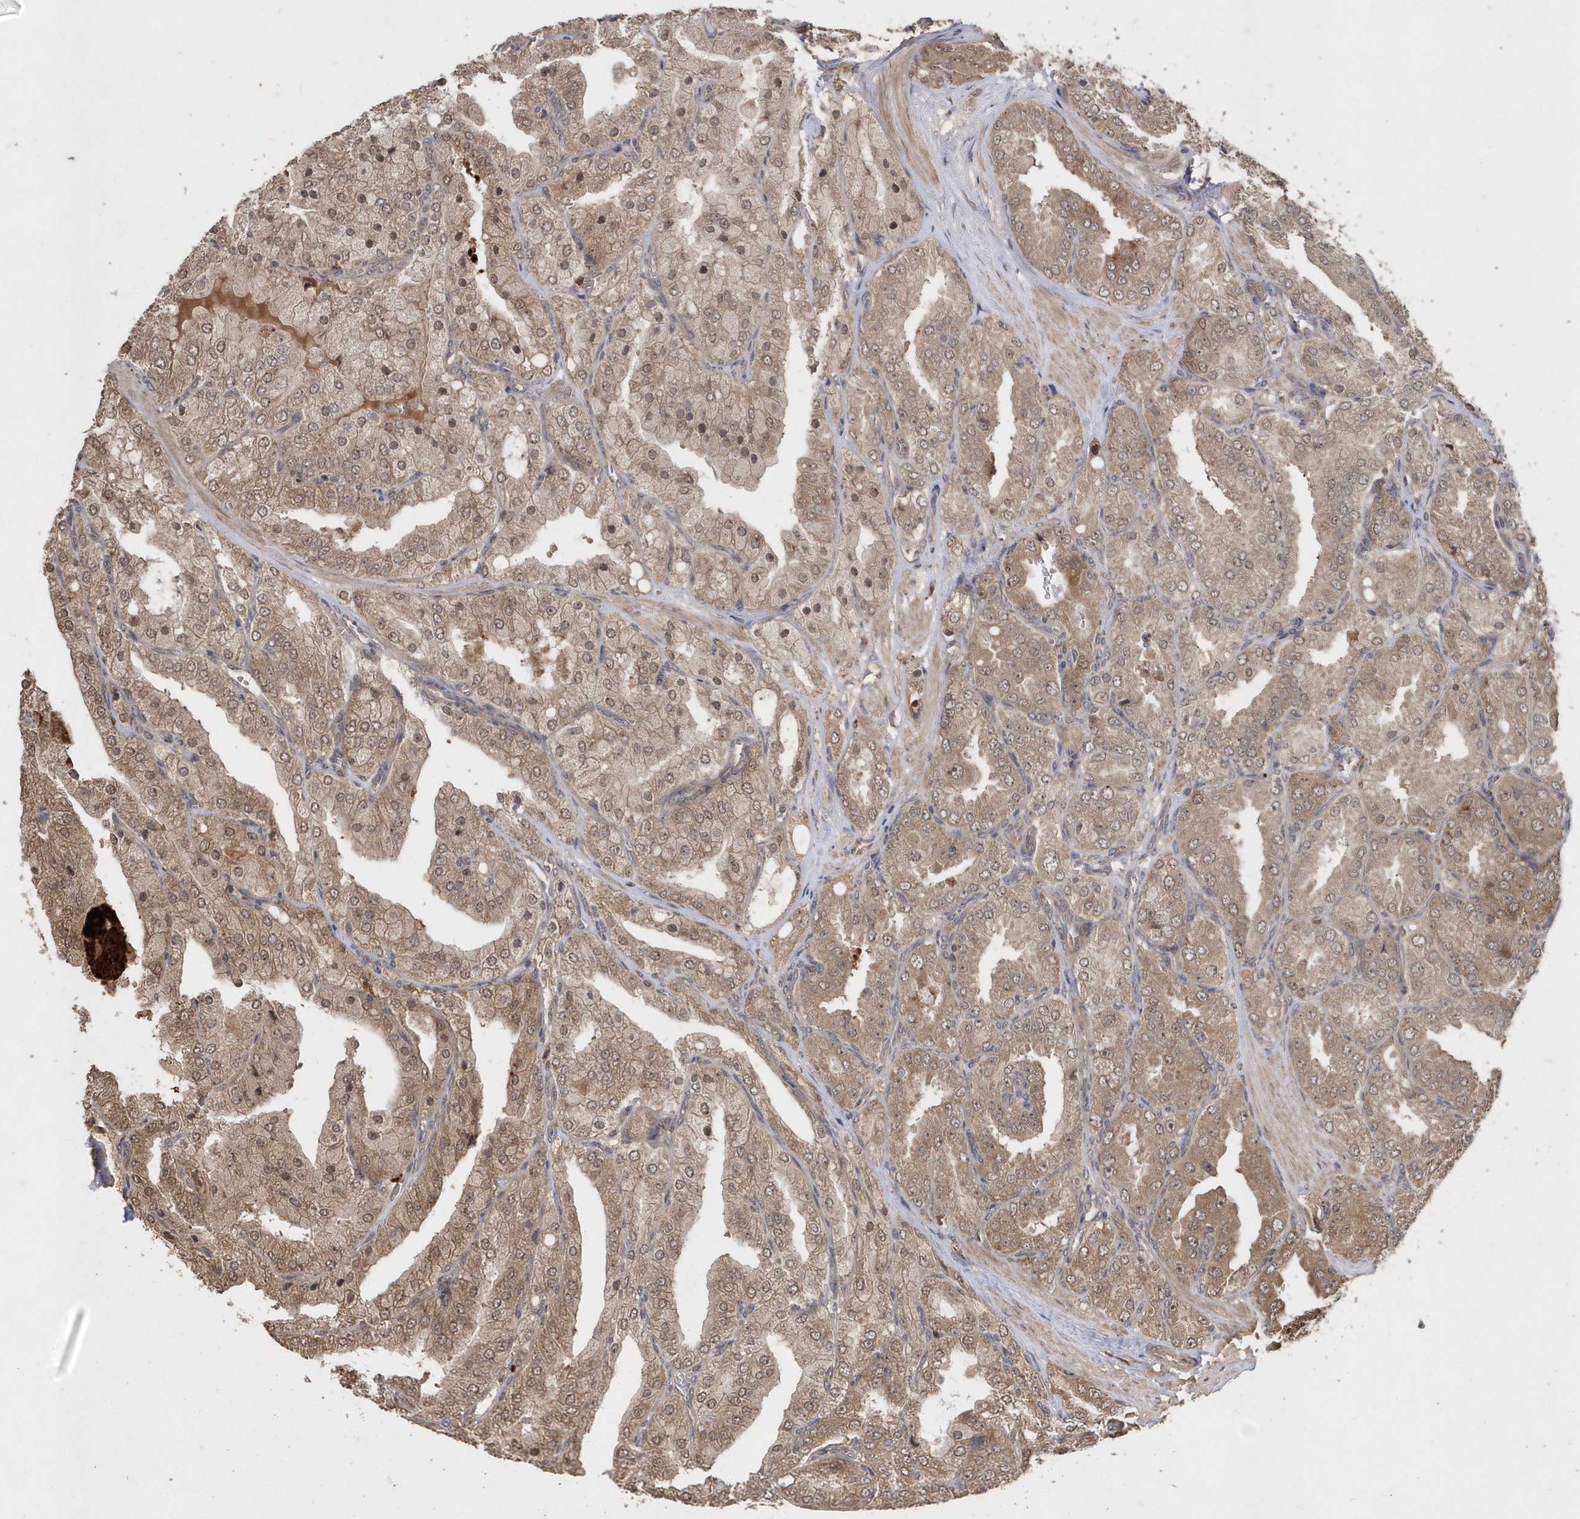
{"staining": {"intensity": "weak", "quantity": ">75%", "location": "cytoplasmic/membranous,nuclear"}, "tissue": "prostate cancer", "cell_type": "Tumor cells", "image_type": "cancer", "snomed": [{"axis": "morphology", "description": "Adenocarcinoma, High grade"}, {"axis": "topography", "description": "Prostate"}], "caption": "This is a micrograph of IHC staining of prostate cancer (adenocarcinoma (high-grade)), which shows weak staining in the cytoplasmic/membranous and nuclear of tumor cells.", "gene": "WASHC5", "patient": {"sex": "male", "age": 50}}